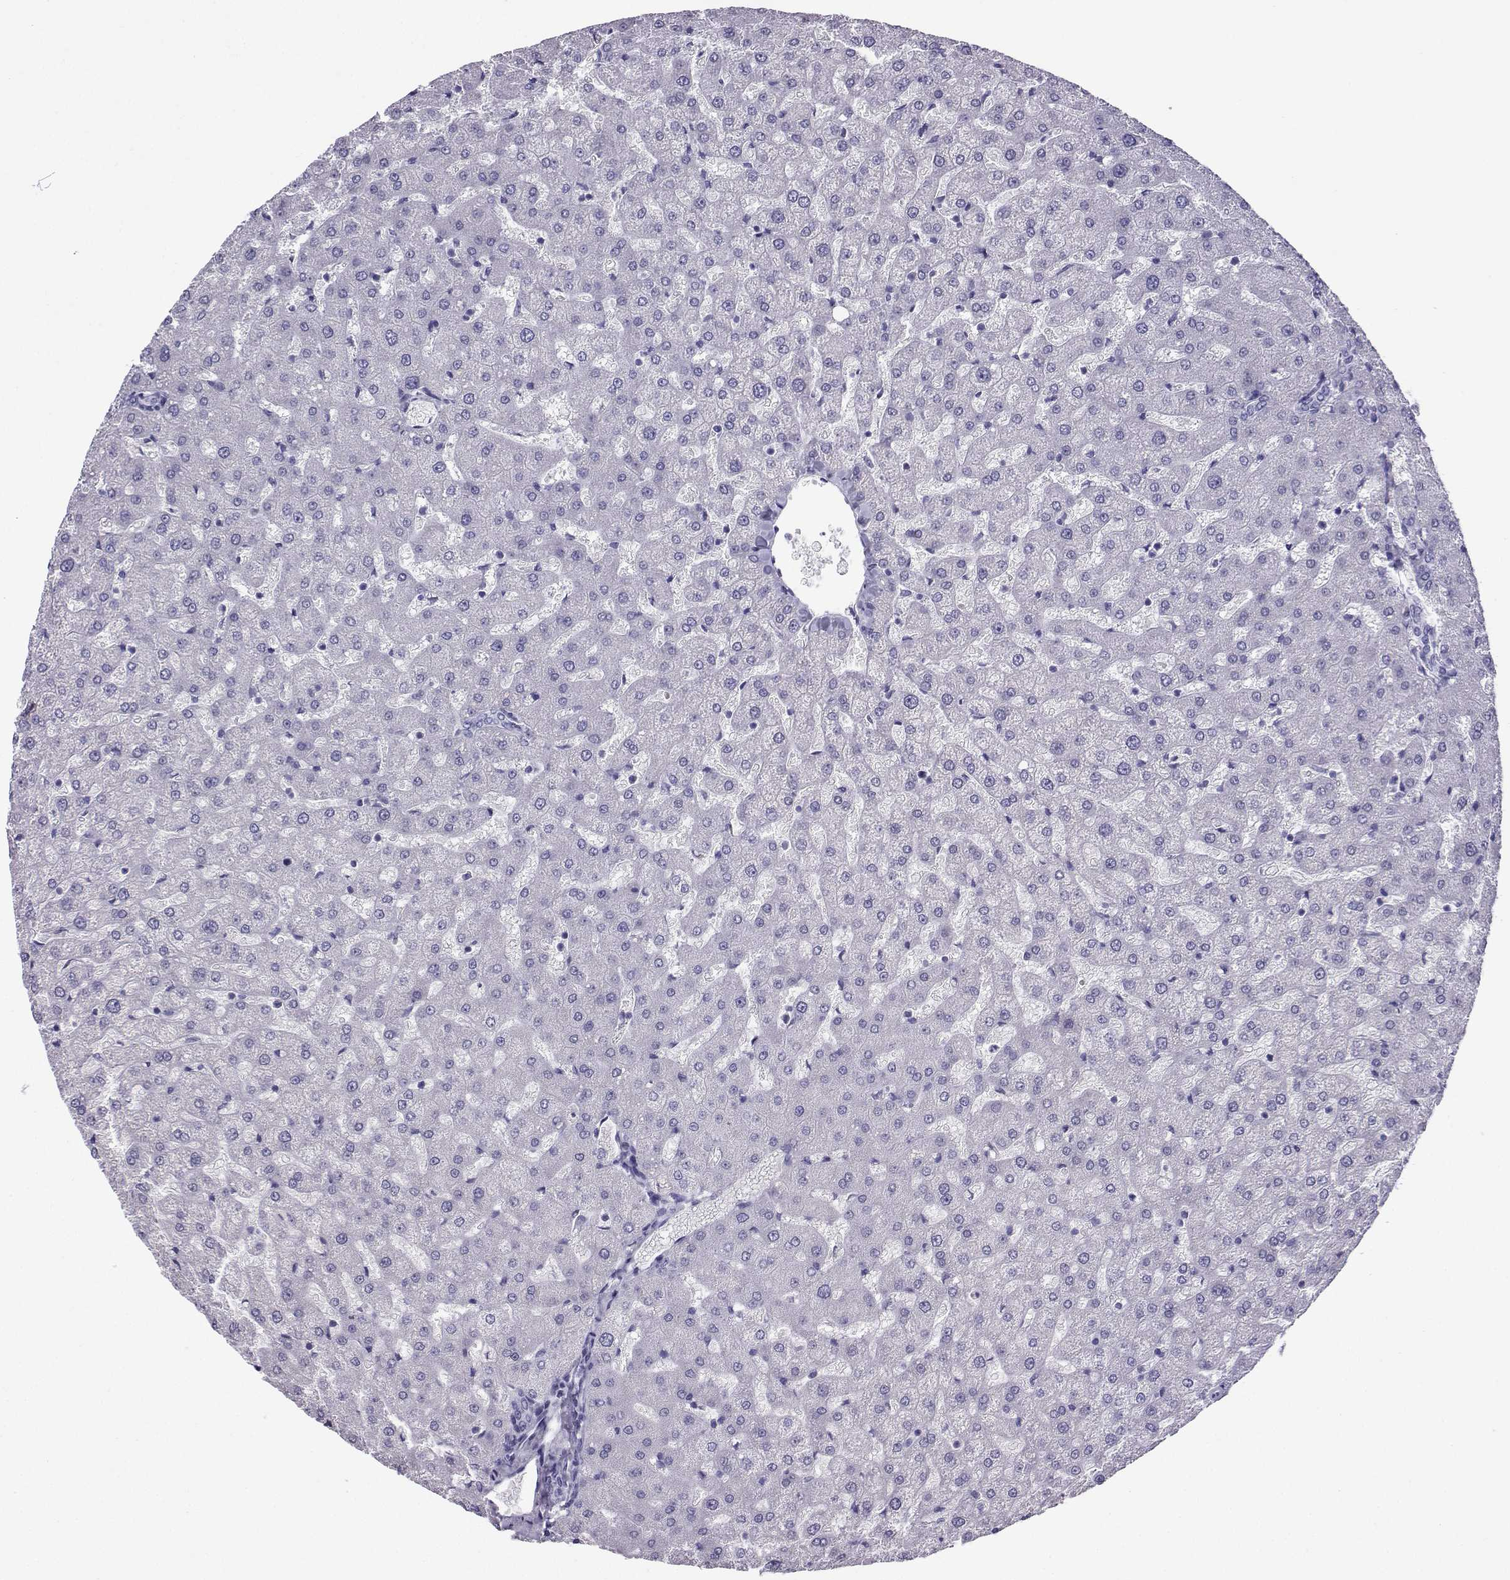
{"staining": {"intensity": "negative", "quantity": "none", "location": "none"}, "tissue": "liver", "cell_type": "Cholangiocytes", "image_type": "normal", "snomed": [{"axis": "morphology", "description": "Normal tissue, NOS"}, {"axis": "topography", "description": "Liver"}], "caption": "Immunohistochemistry image of benign liver: liver stained with DAB exhibits no significant protein staining in cholangiocytes.", "gene": "FBXO24", "patient": {"sex": "female", "age": 50}}